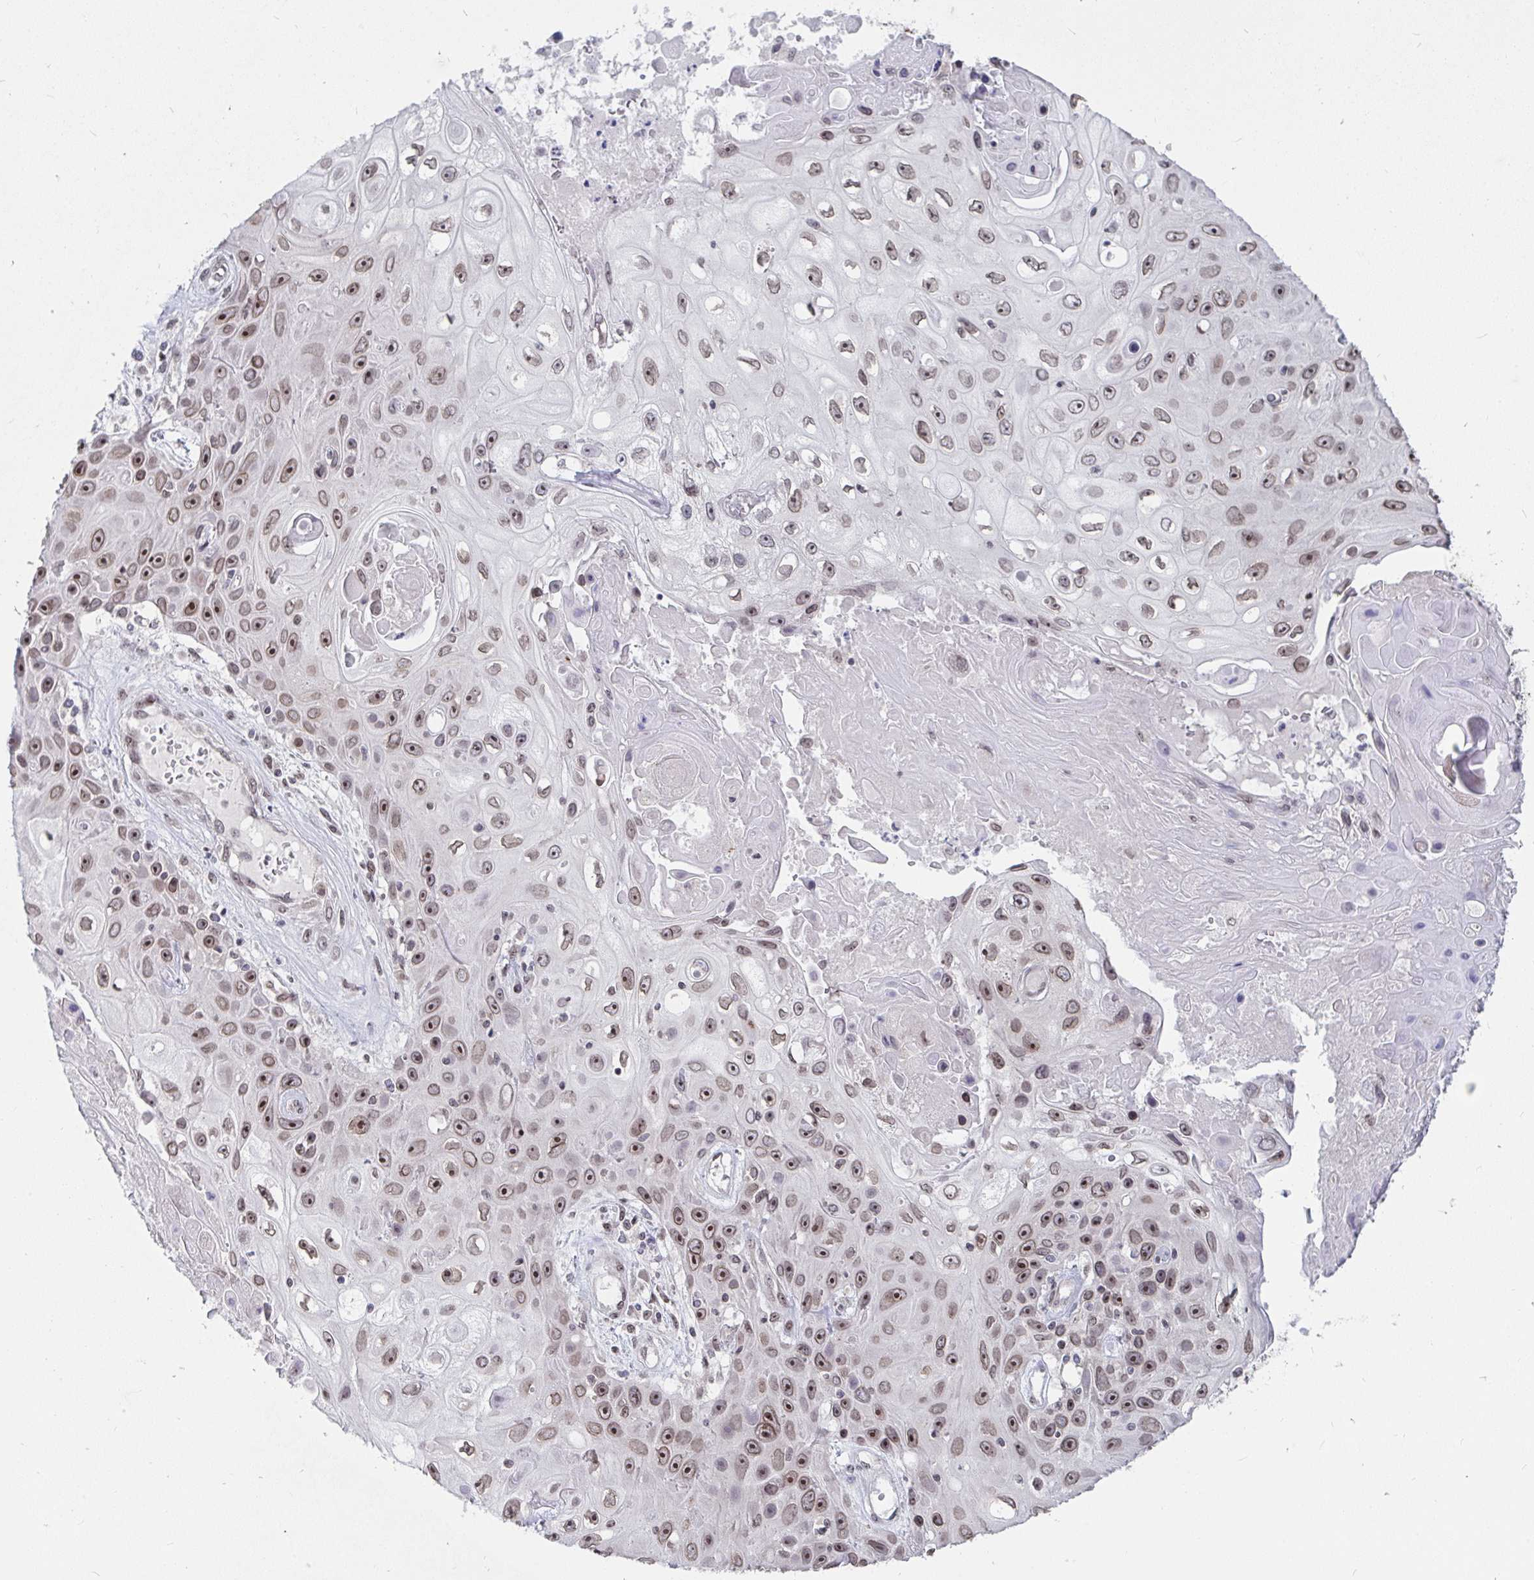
{"staining": {"intensity": "moderate", "quantity": ">75%", "location": "nuclear"}, "tissue": "skin cancer", "cell_type": "Tumor cells", "image_type": "cancer", "snomed": [{"axis": "morphology", "description": "Squamous cell carcinoma, NOS"}, {"axis": "topography", "description": "Skin"}], "caption": "Immunohistochemistry (IHC) (DAB) staining of human squamous cell carcinoma (skin) shows moderate nuclear protein staining in approximately >75% of tumor cells.", "gene": "TRIP12", "patient": {"sex": "male", "age": 82}}